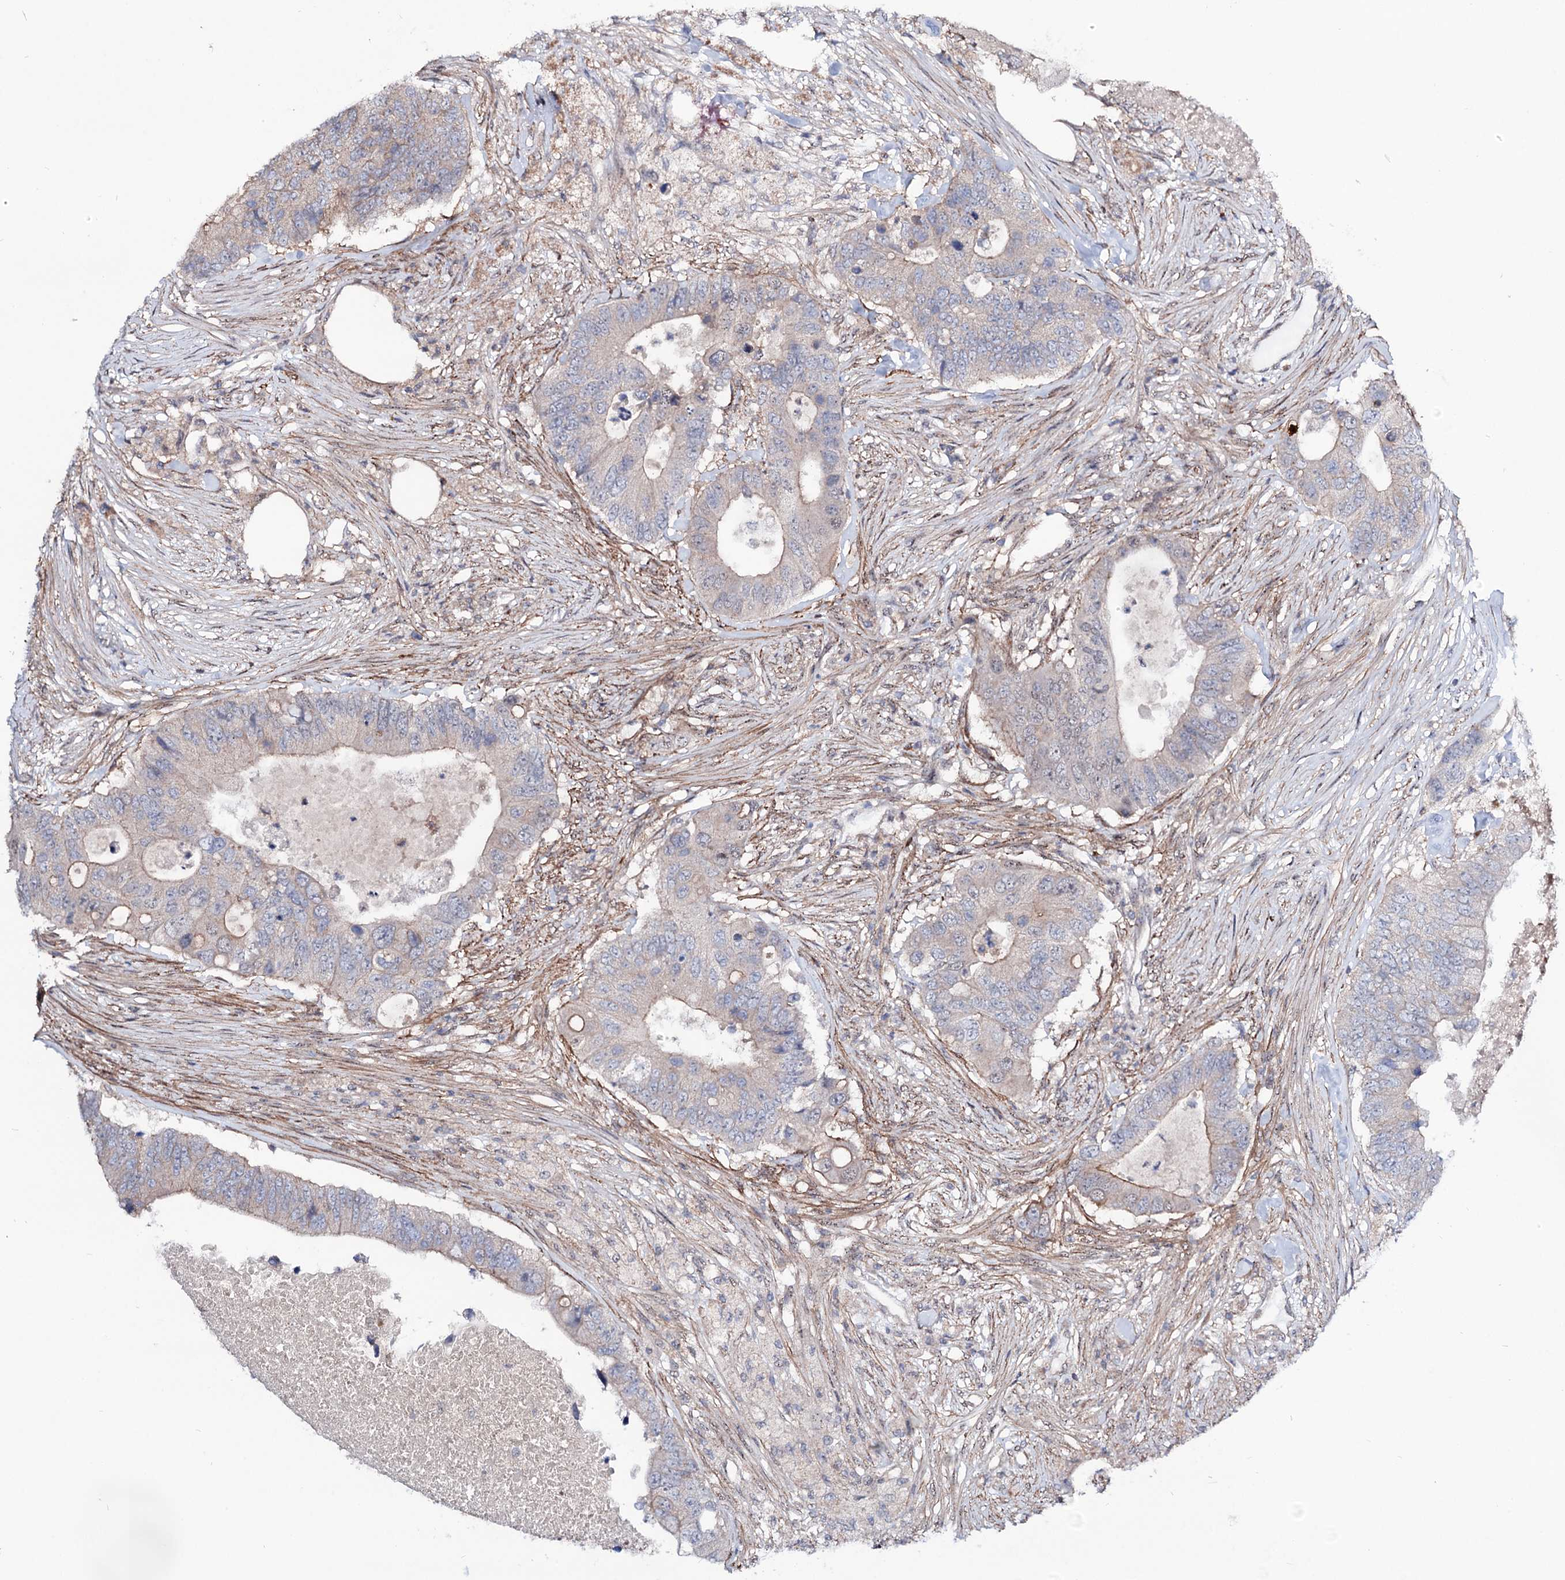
{"staining": {"intensity": "weak", "quantity": "<25%", "location": "cytoplasmic/membranous"}, "tissue": "colorectal cancer", "cell_type": "Tumor cells", "image_type": "cancer", "snomed": [{"axis": "morphology", "description": "Adenocarcinoma, NOS"}, {"axis": "topography", "description": "Colon"}], "caption": "IHC photomicrograph of neoplastic tissue: human colorectal adenocarcinoma stained with DAB (3,3'-diaminobenzidine) demonstrates no significant protein staining in tumor cells.", "gene": "SEC24A", "patient": {"sex": "male", "age": 71}}